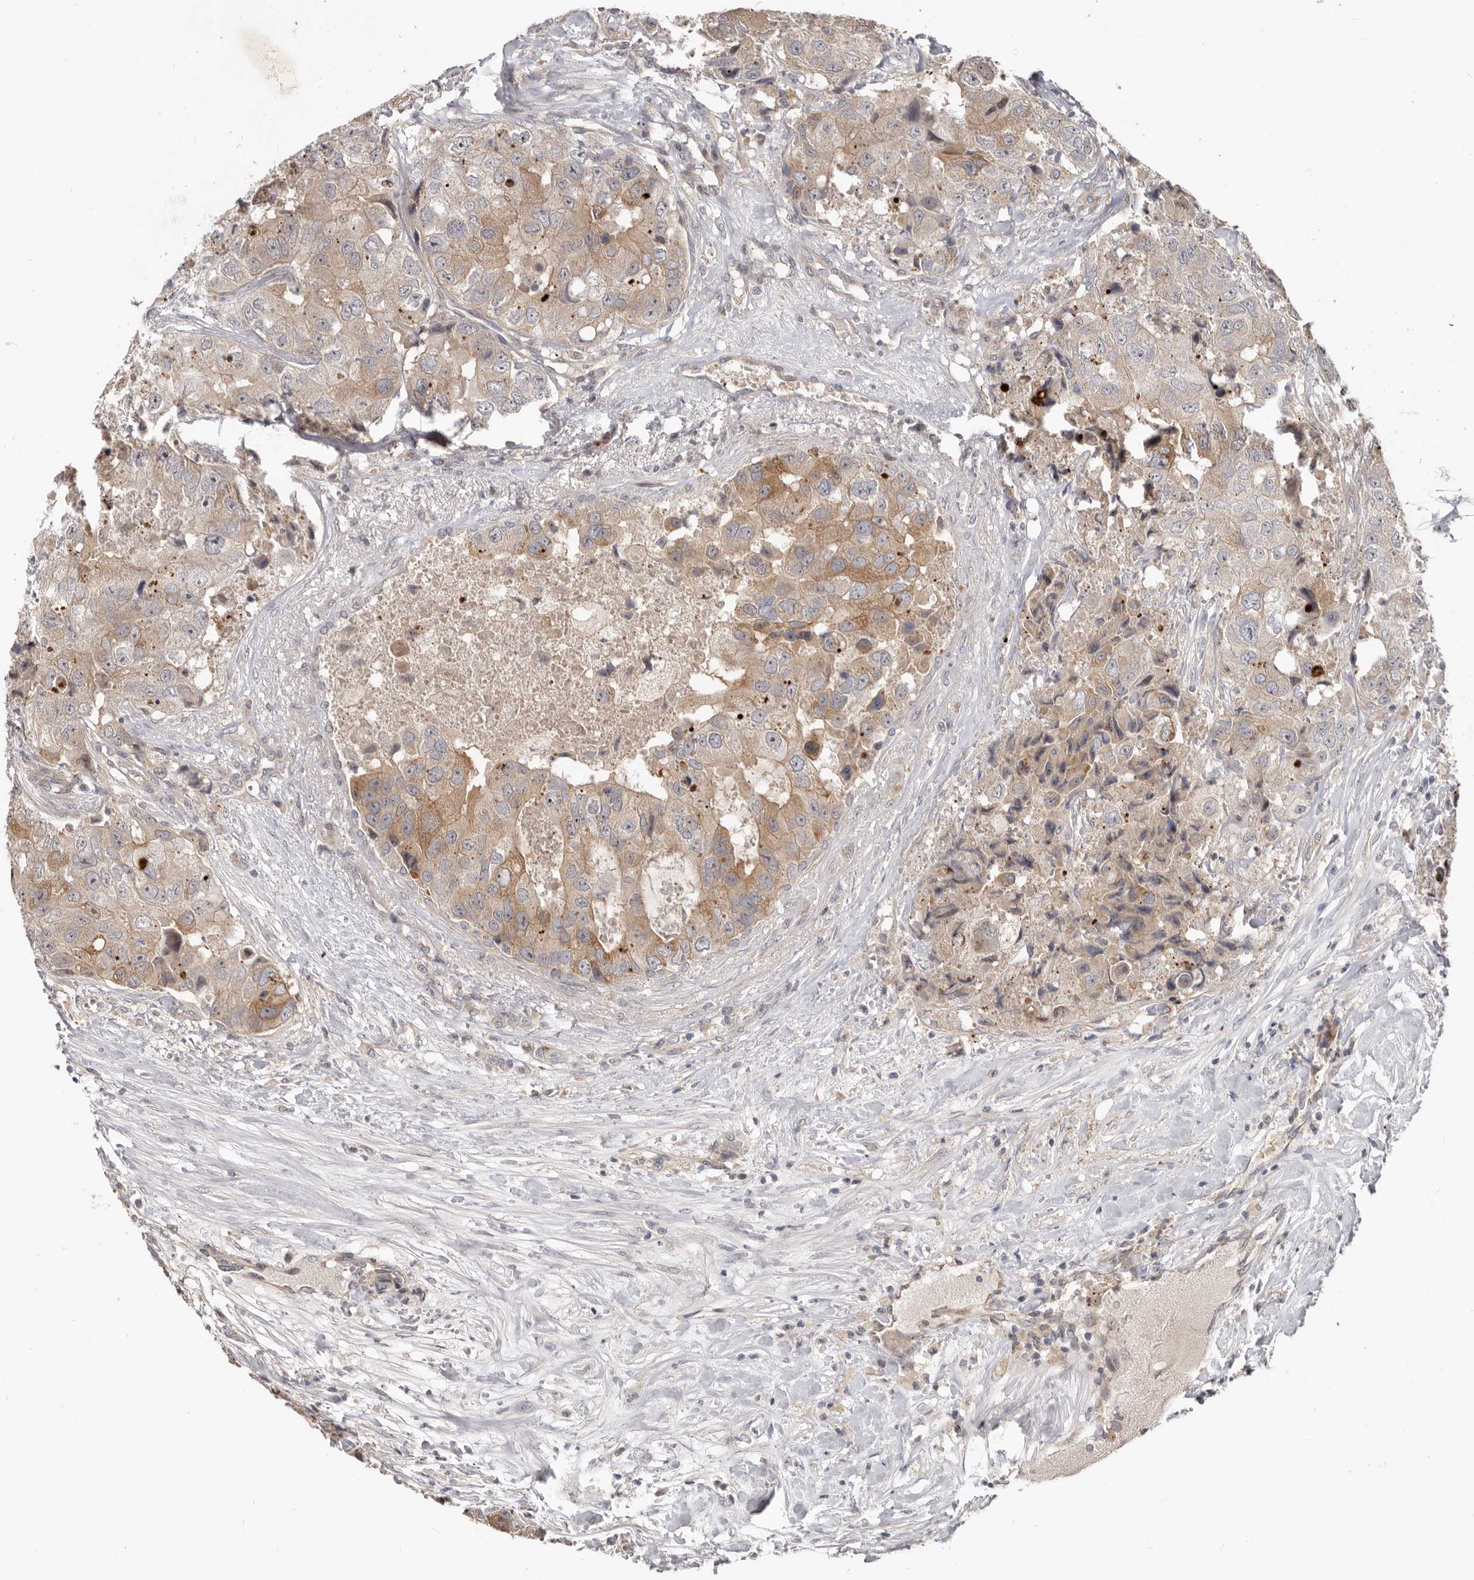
{"staining": {"intensity": "moderate", "quantity": ">75%", "location": "cytoplasmic/membranous"}, "tissue": "breast cancer", "cell_type": "Tumor cells", "image_type": "cancer", "snomed": [{"axis": "morphology", "description": "Duct carcinoma"}, {"axis": "topography", "description": "Breast"}], "caption": "Immunohistochemical staining of human breast intraductal carcinoma demonstrates medium levels of moderate cytoplasmic/membranous protein staining in approximately >75% of tumor cells.", "gene": "BAD", "patient": {"sex": "female", "age": 62}}